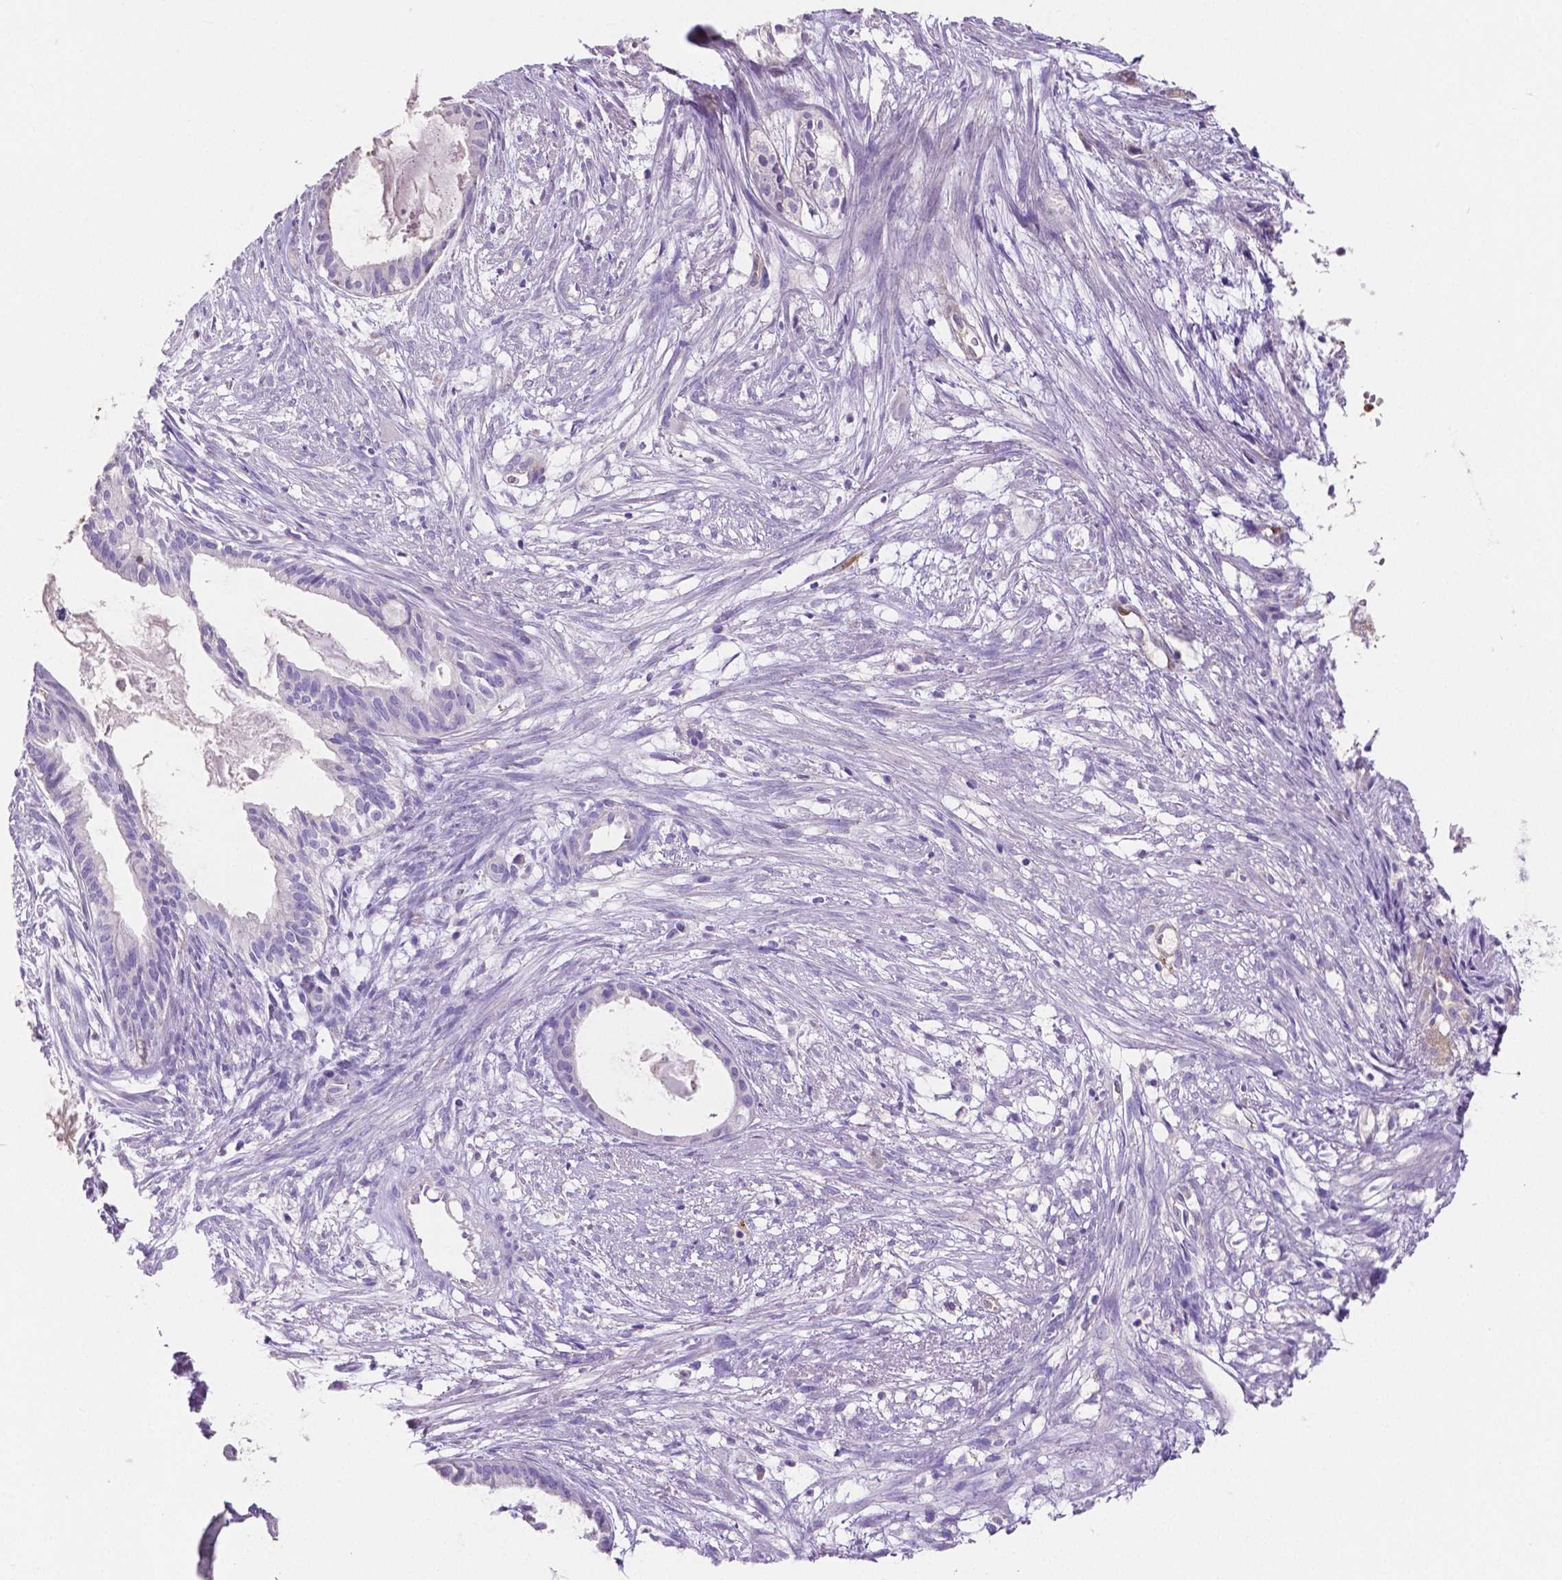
{"staining": {"intensity": "negative", "quantity": "none", "location": "none"}, "tissue": "endometrial cancer", "cell_type": "Tumor cells", "image_type": "cancer", "snomed": [{"axis": "morphology", "description": "Adenocarcinoma, NOS"}, {"axis": "topography", "description": "Endometrium"}], "caption": "Endometrial adenocarcinoma was stained to show a protein in brown. There is no significant positivity in tumor cells.", "gene": "MMP9", "patient": {"sex": "female", "age": 86}}